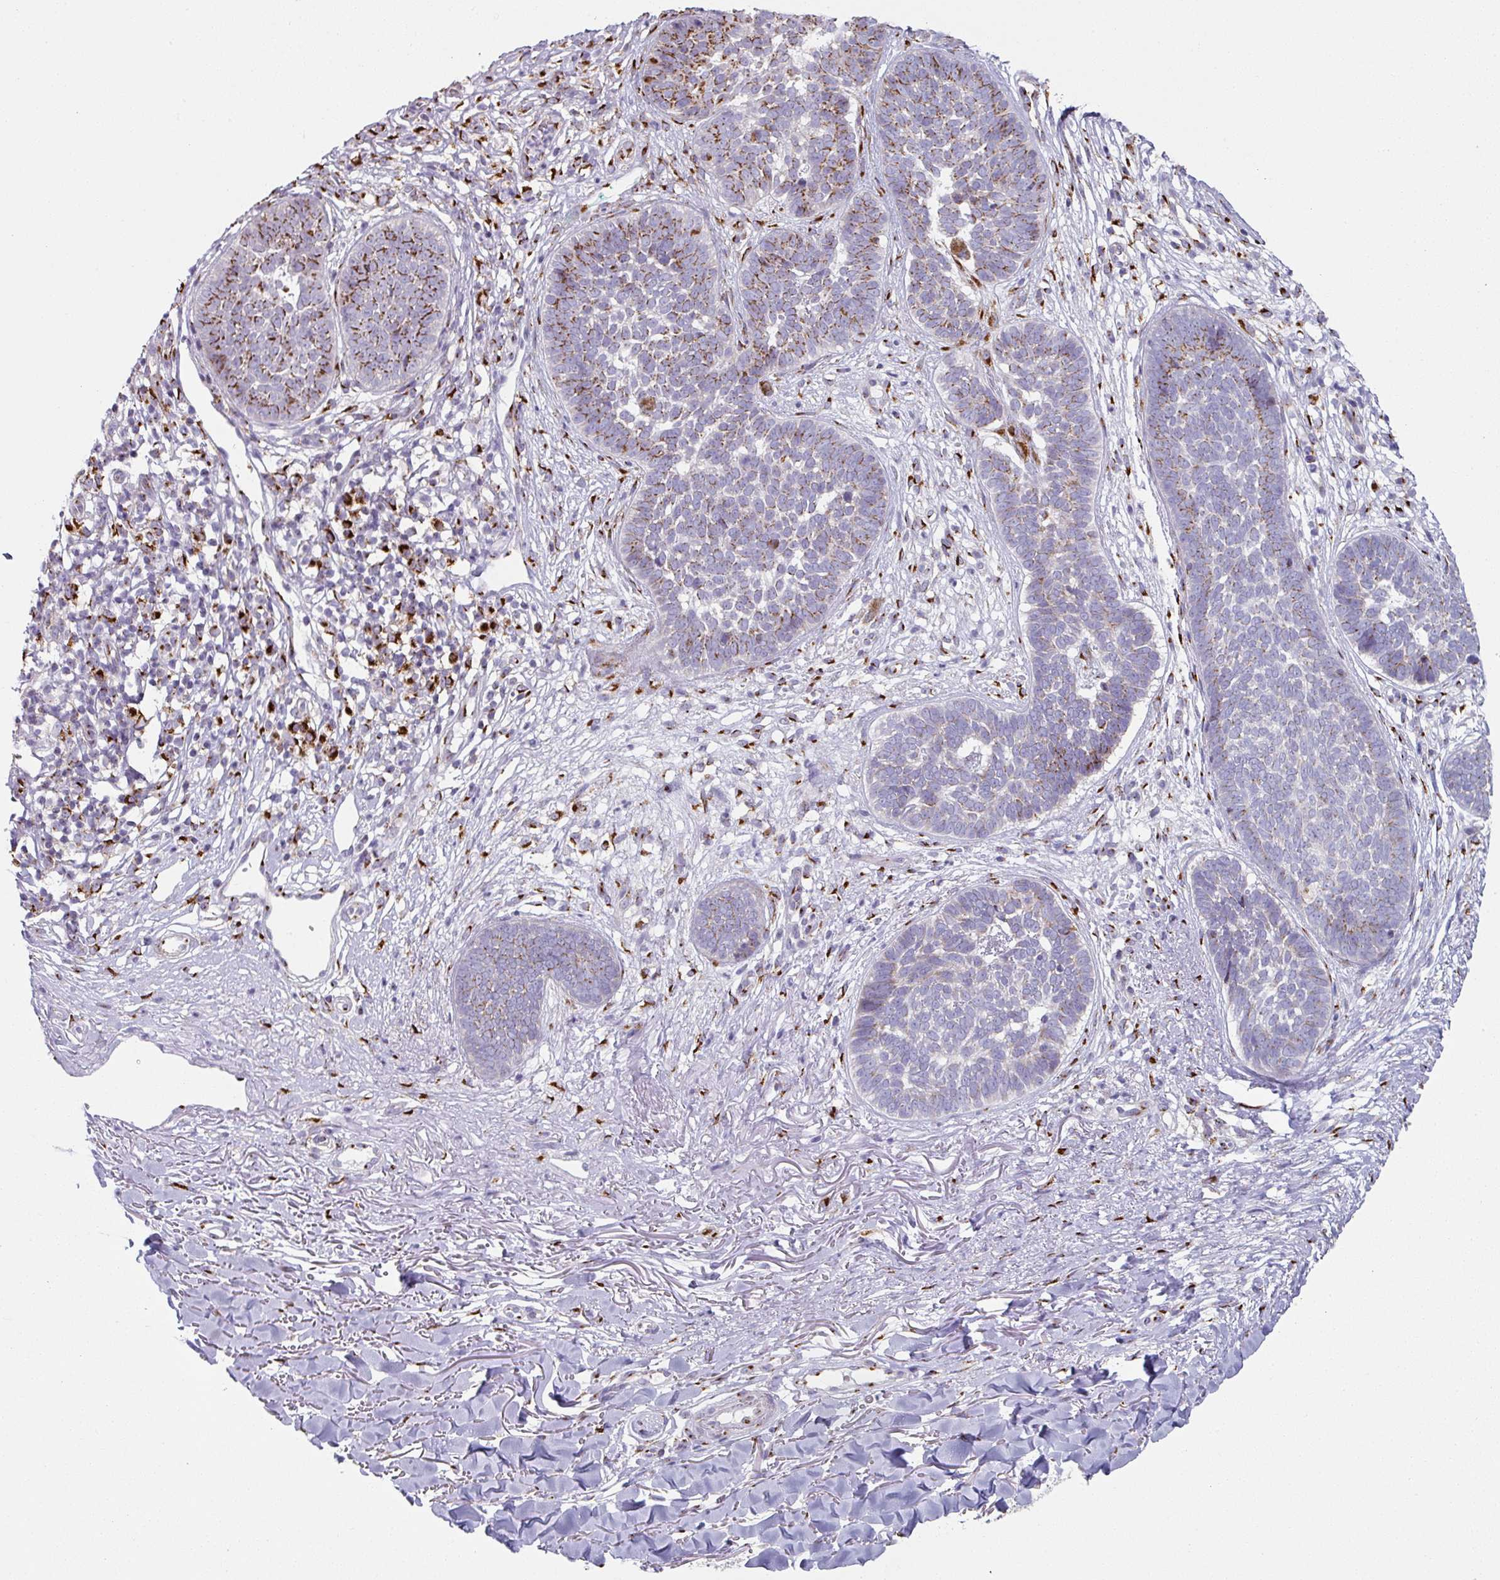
{"staining": {"intensity": "strong", "quantity": "25%-75%", "location": "cytoplasmic/membranous"}, "tissue": "skin cancer", "cell_type": "Tumor cells", "image_type": "cancer", "snomed": [{"axis": "morphology", "description": "Basal cell carcinoma"}, {"axis": "topography", "description": "Skin"}, {"axis": "topography", "description": "Skin of neck"}, {"axis": "topography", "description": "Skin of shoulder"}, {"axis": "topography", "description": "Skin of back"}], "caption": "Protein staining of skin cancer tissue displays strong cytoplasmic/membranous positivity in approximately 25%-75% of tumor cells.", "gene": "CCDC85B", "patient": {"sex": "male", "age": 80}}